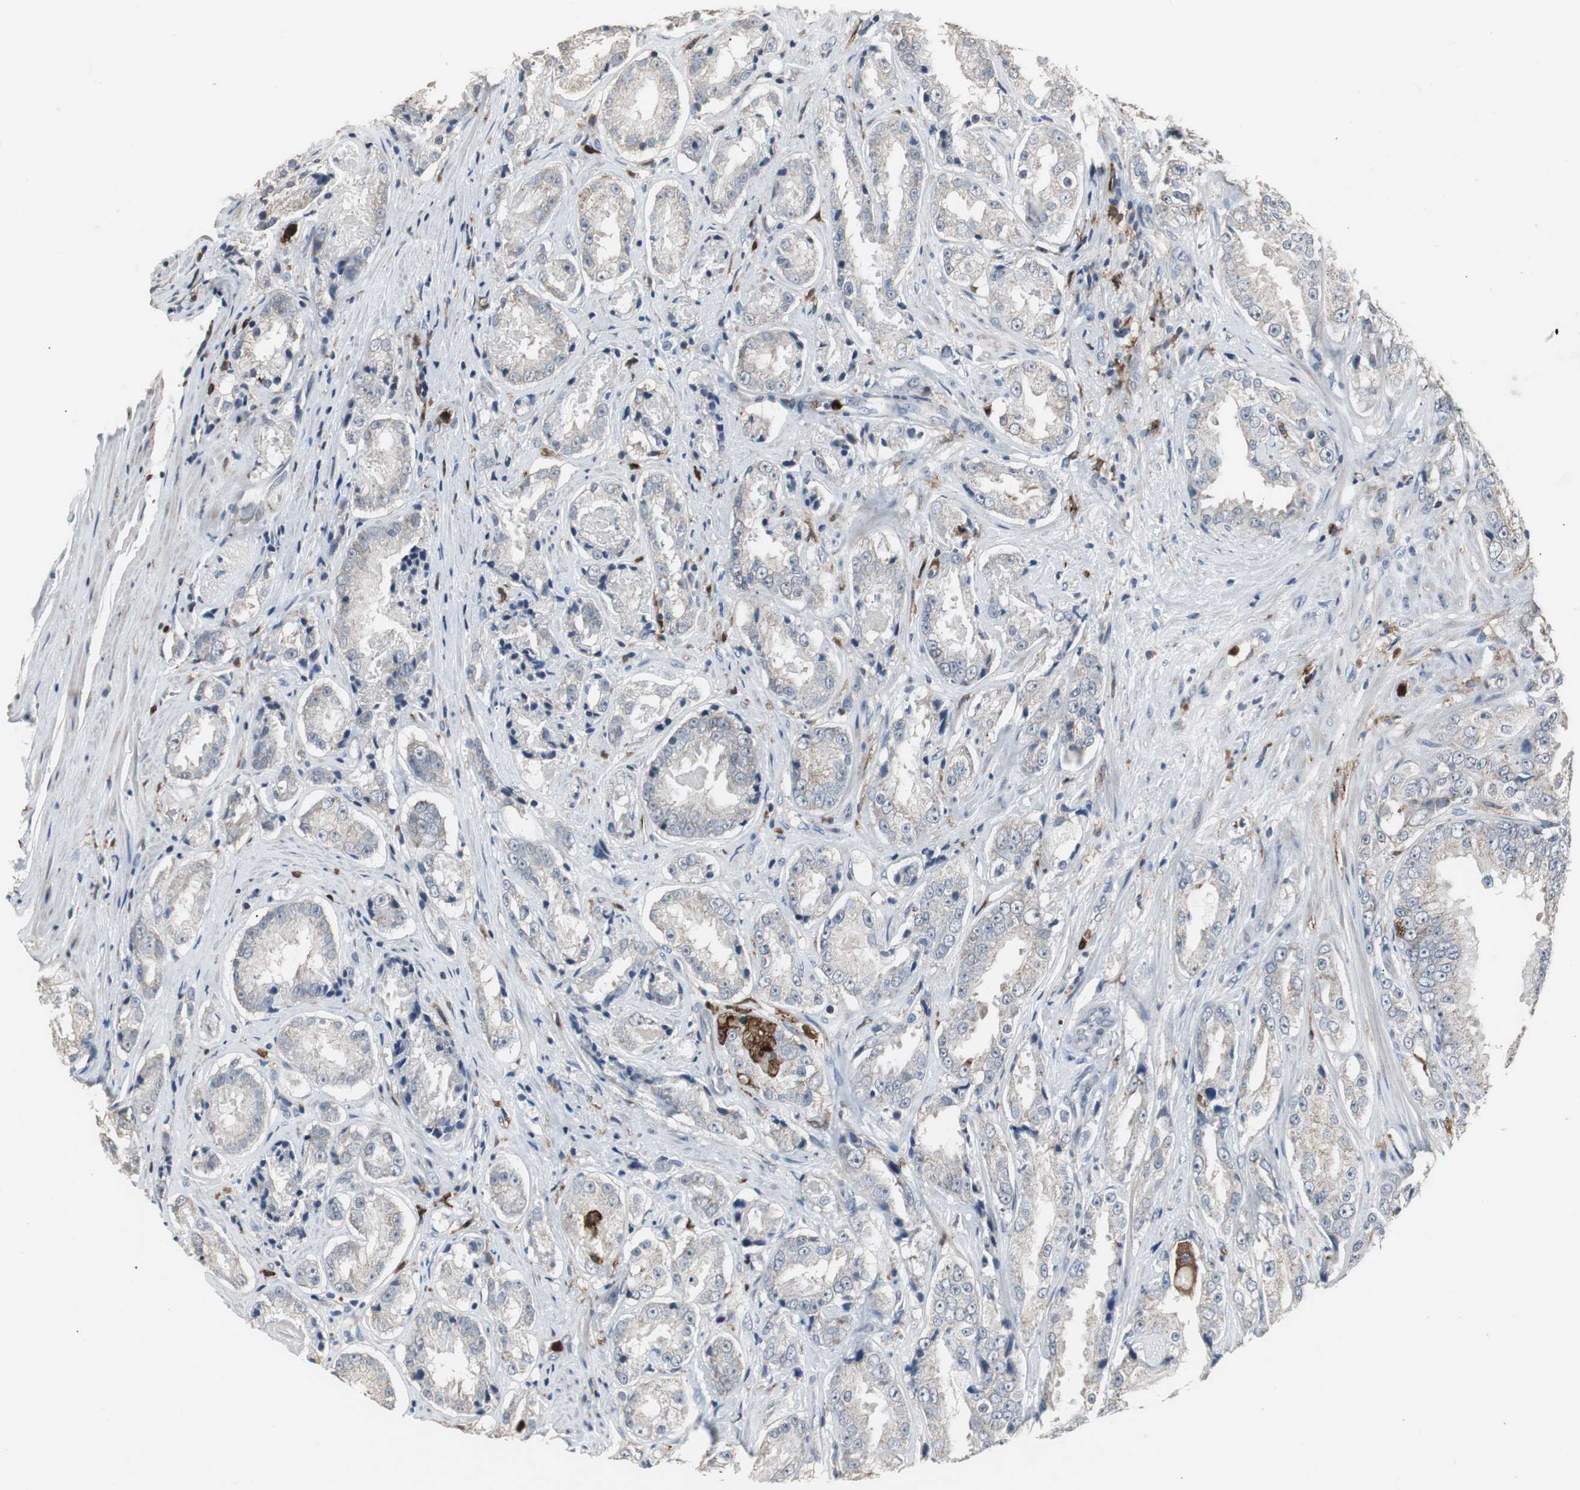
{"staining": {"intensity": "moderate", "quantity": ">75%", "location": "cytoplasmic/membranous"}, "tissue": "prostate cancer", "cell_type": "Tumor cells", "image_type": "cancer", "snomed": [{"axis": "morphology", "description": "Adenocarcinoma, High grade"}, {"axis": "topography", "description": "Prostate"}], "caption": "A micrograph of human prostate cancer (adenocarcinoma (high-grade)) stained for a protein displays moderate cytoplasmic/membranous brown staining in tumor cells.", "gene": "NCF2", "patient": {"sex": "male", "age": 73}}